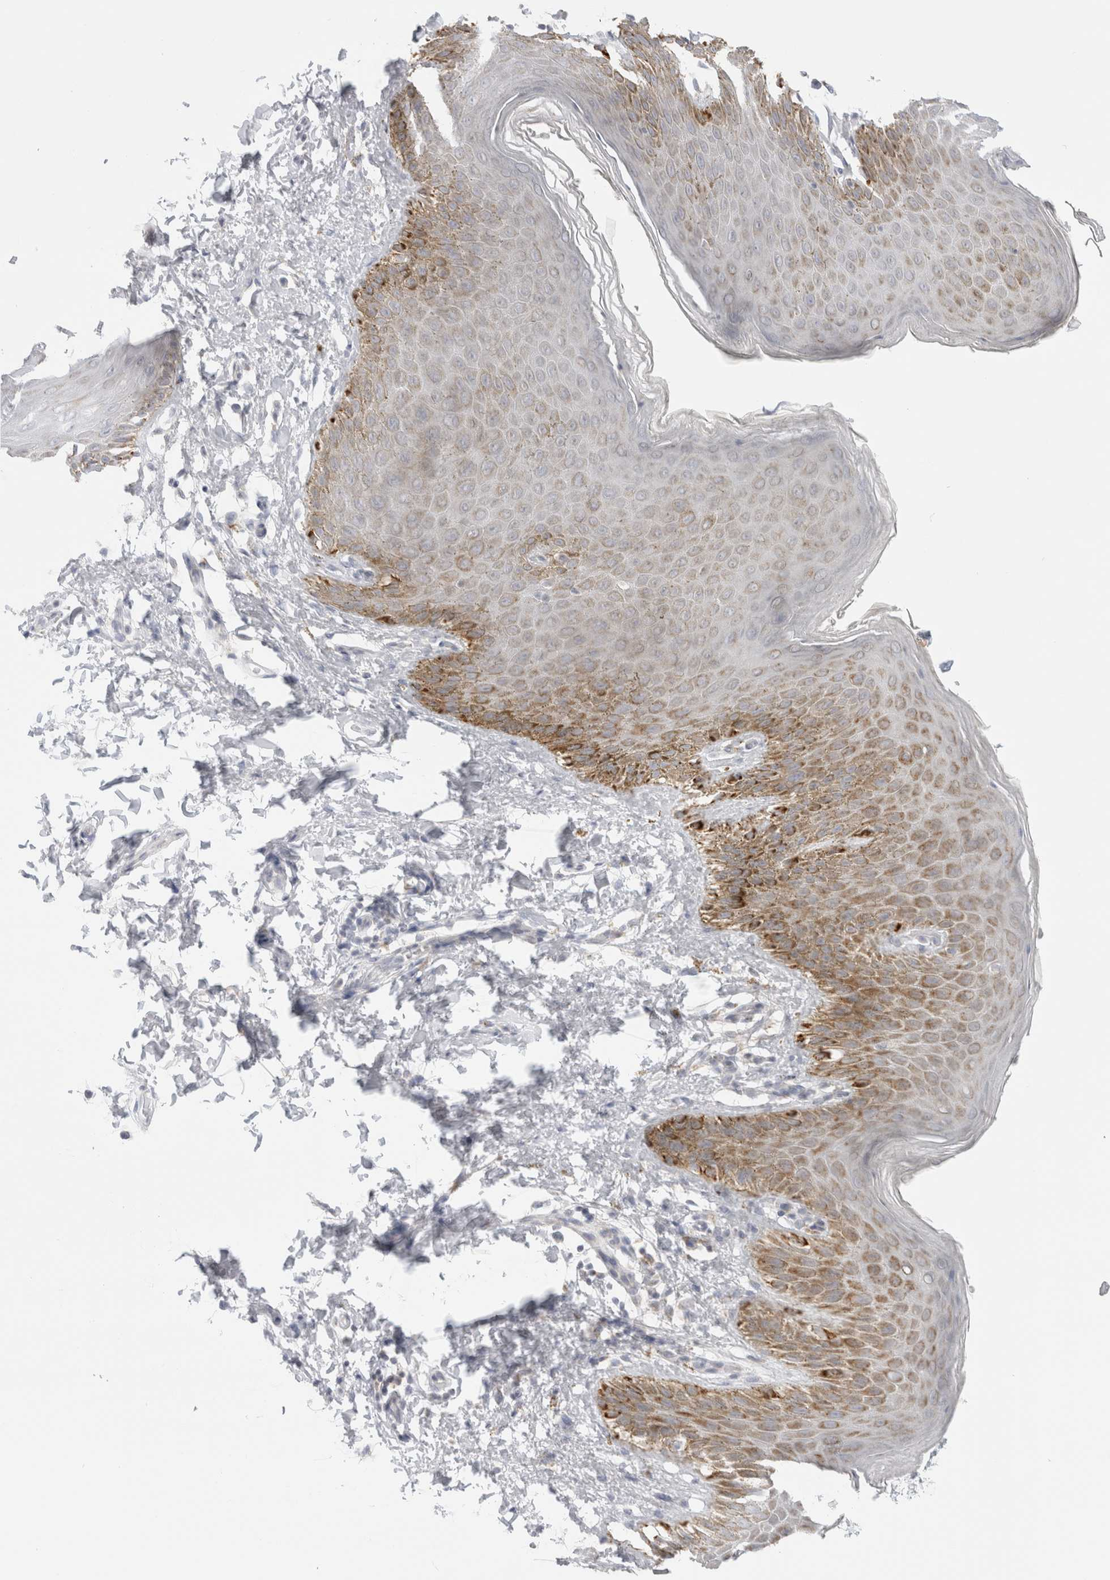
{"staining": {"intensity": "moderate", "quantity": "25%-75%", "location": "cytoplasmic/membranous"}, "tissue": "skin", "cell_type": "Epidermal cells", "image_type": "normal", "snomed": [{"axis": "morphology", "description": "Normal tissue, NOS"}, {"axis": "topography", "description": "Anal"}, {"axis": "topography", "description": "Peripheral nerve tissue"}], "caption": "IHC micrograph of unremarkable skin: skin stained using IHC reveals medium levels of moderate protein expression localized specifically in the cytoplasmic/membranous of epidermal cells, appearing as a cytoplasmic/membranous brown color.", "gene": "FAHD1", "patient": {"sex": "male", "age": 44}}